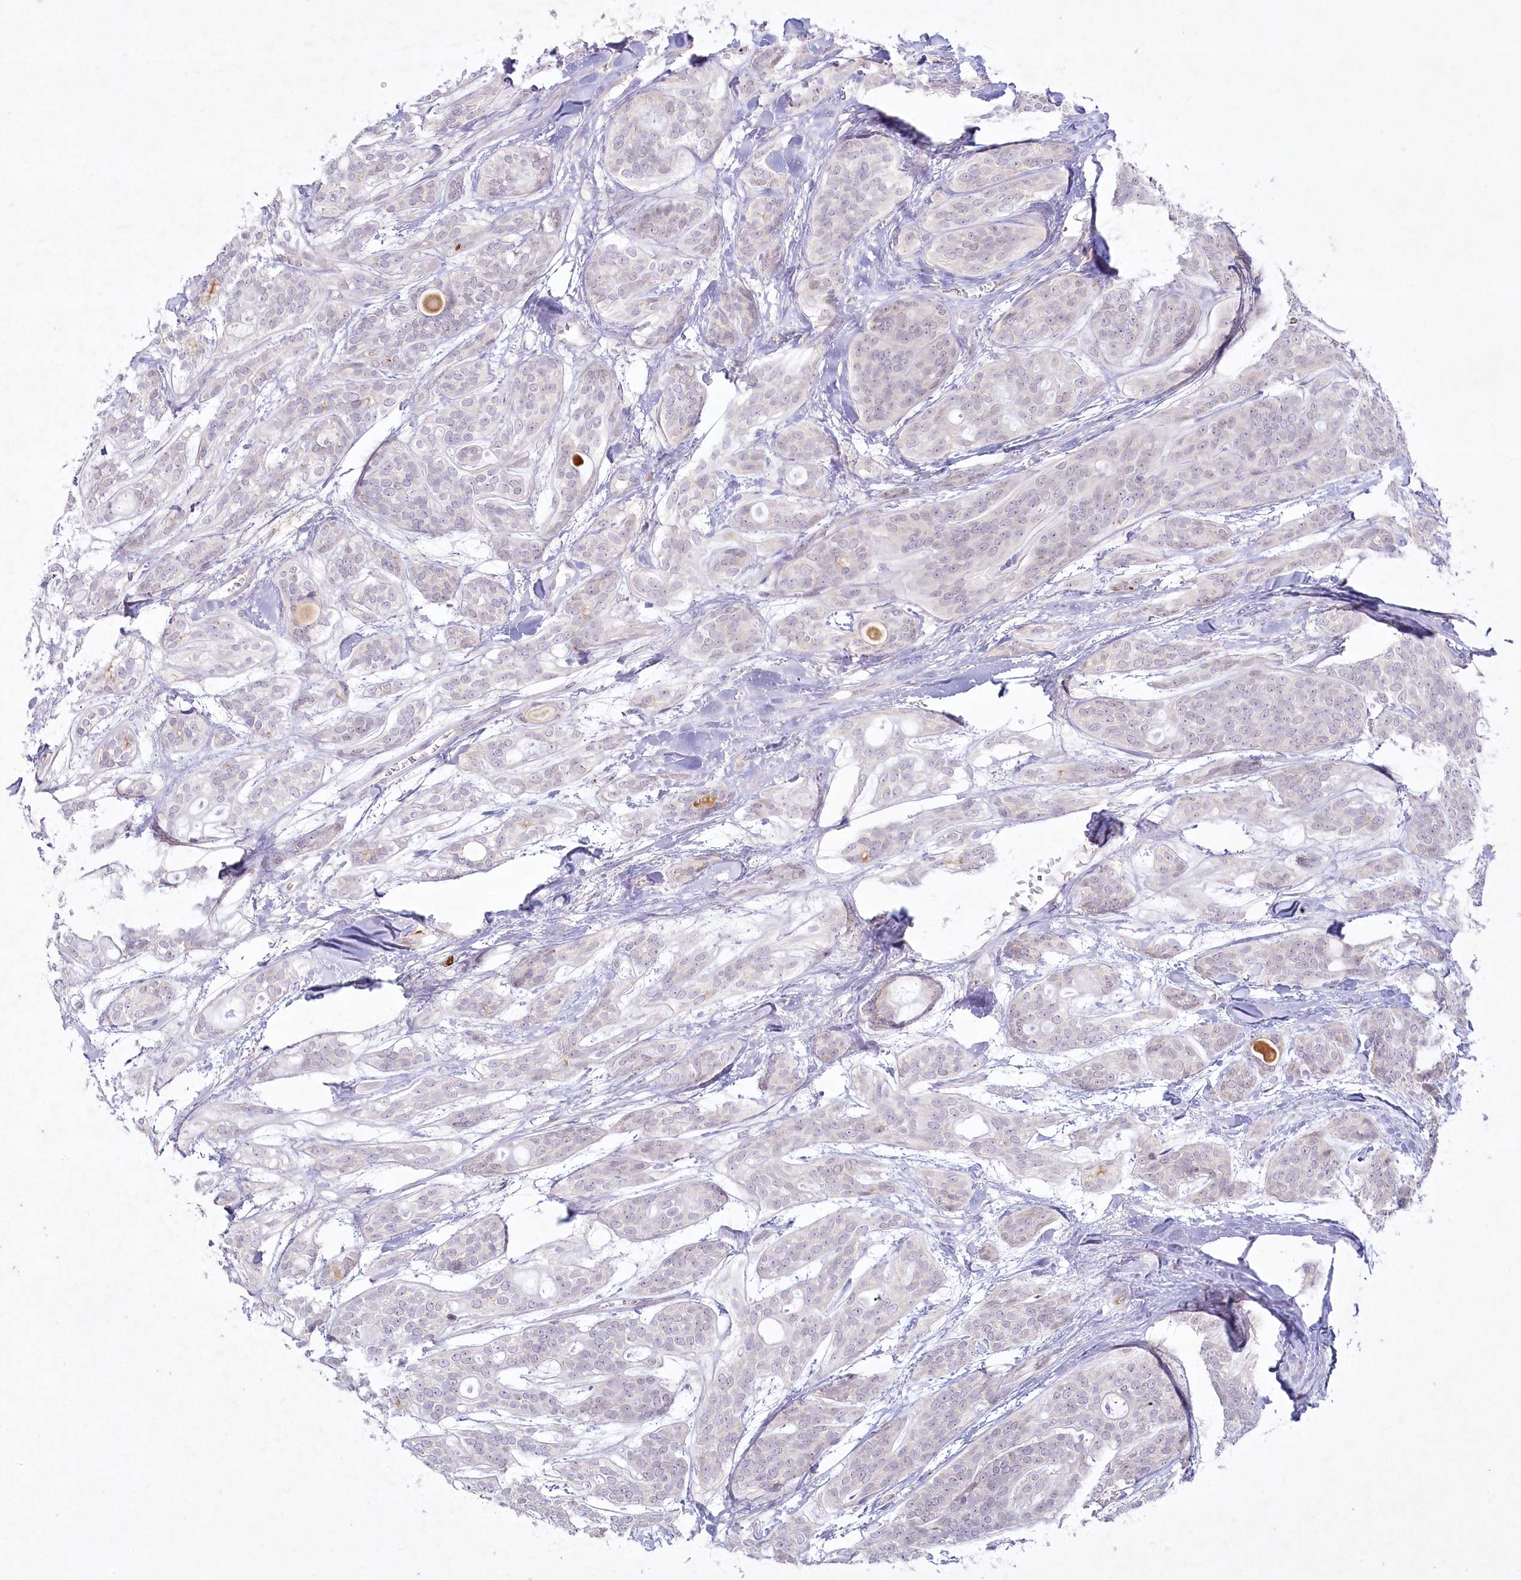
{"staining": {"intensity": "negative", "quantity": "none", "location": "none"}, "tissue": "head and neck cancer", "cell_type": "Tumor cells", "image_type": "cancer", "snomed": [{"axis": "morphology", "description": "Adenocarcinoma, NOS"}, {"axis": "topography", "description": "Head-Neck"}], "caption": "Immunohistochemistry (IHC) of human head and neck adenocarcinoma demonstrates no staining in tumor cells.", "gene": "ABITRAM", "patient": {"sex": "male", "age": 66}}